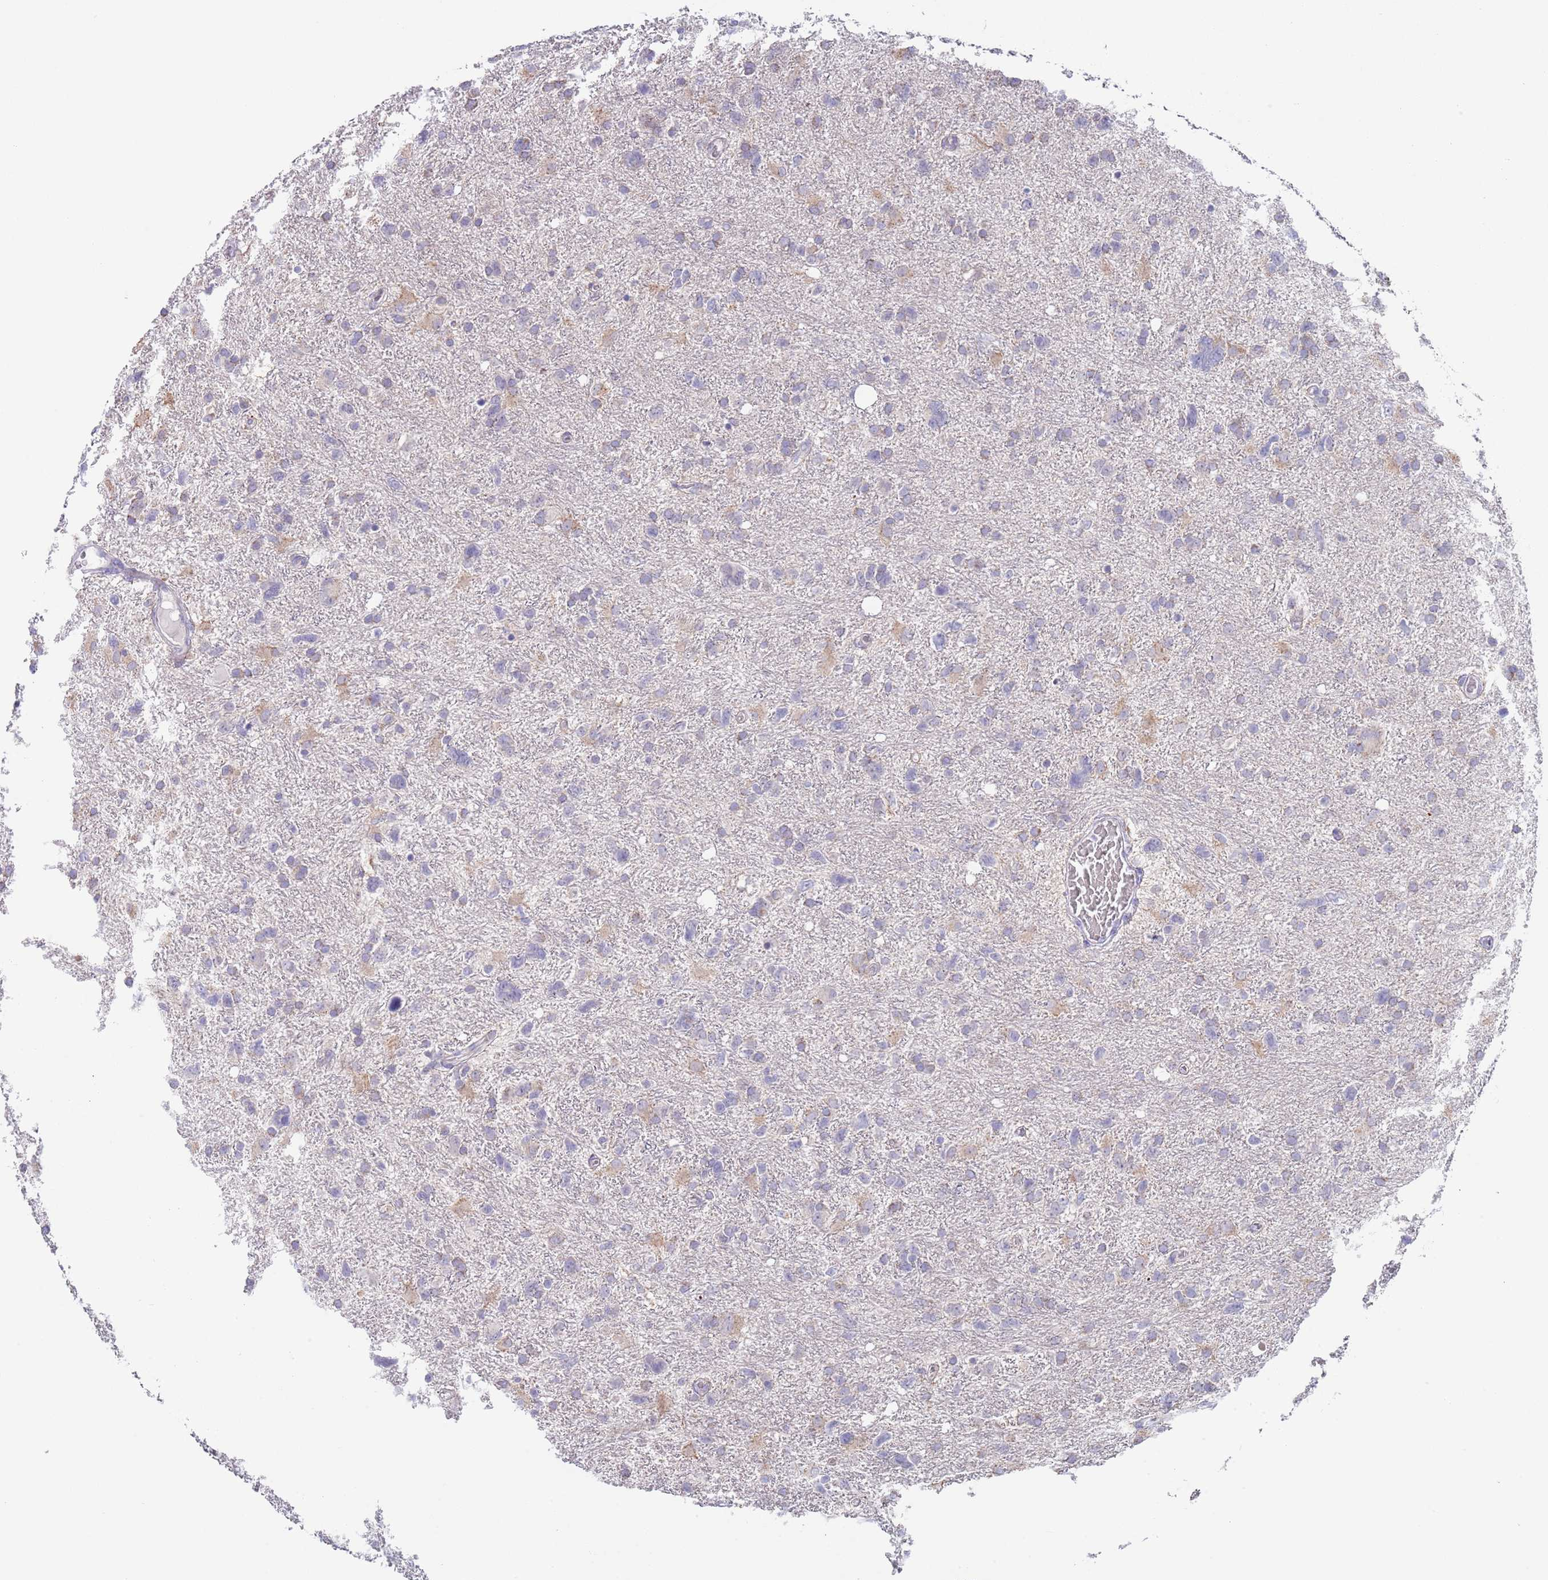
{"staining": {"intensity": "weak", "quantity": "<25%", "location": "cytoplasmic/membranous"}, "tissue": "glioma", "cell_type": "Tumor cells", "image_type": "cancer", "snomed": [{"axis": "morphology", "description": "Glioma, malignant, High grade"}, {"axis": "topography", "description": "Brain"}], "caption": "IHC photomicrograph of human glioma stained for a protein (brown), which demonstrates no expression in tumor cells. (Brightfield microscopy of DAB IHC at high magnification).", "gene": "SPIRE2", "patient": {"sex": "male", "age": 61}}